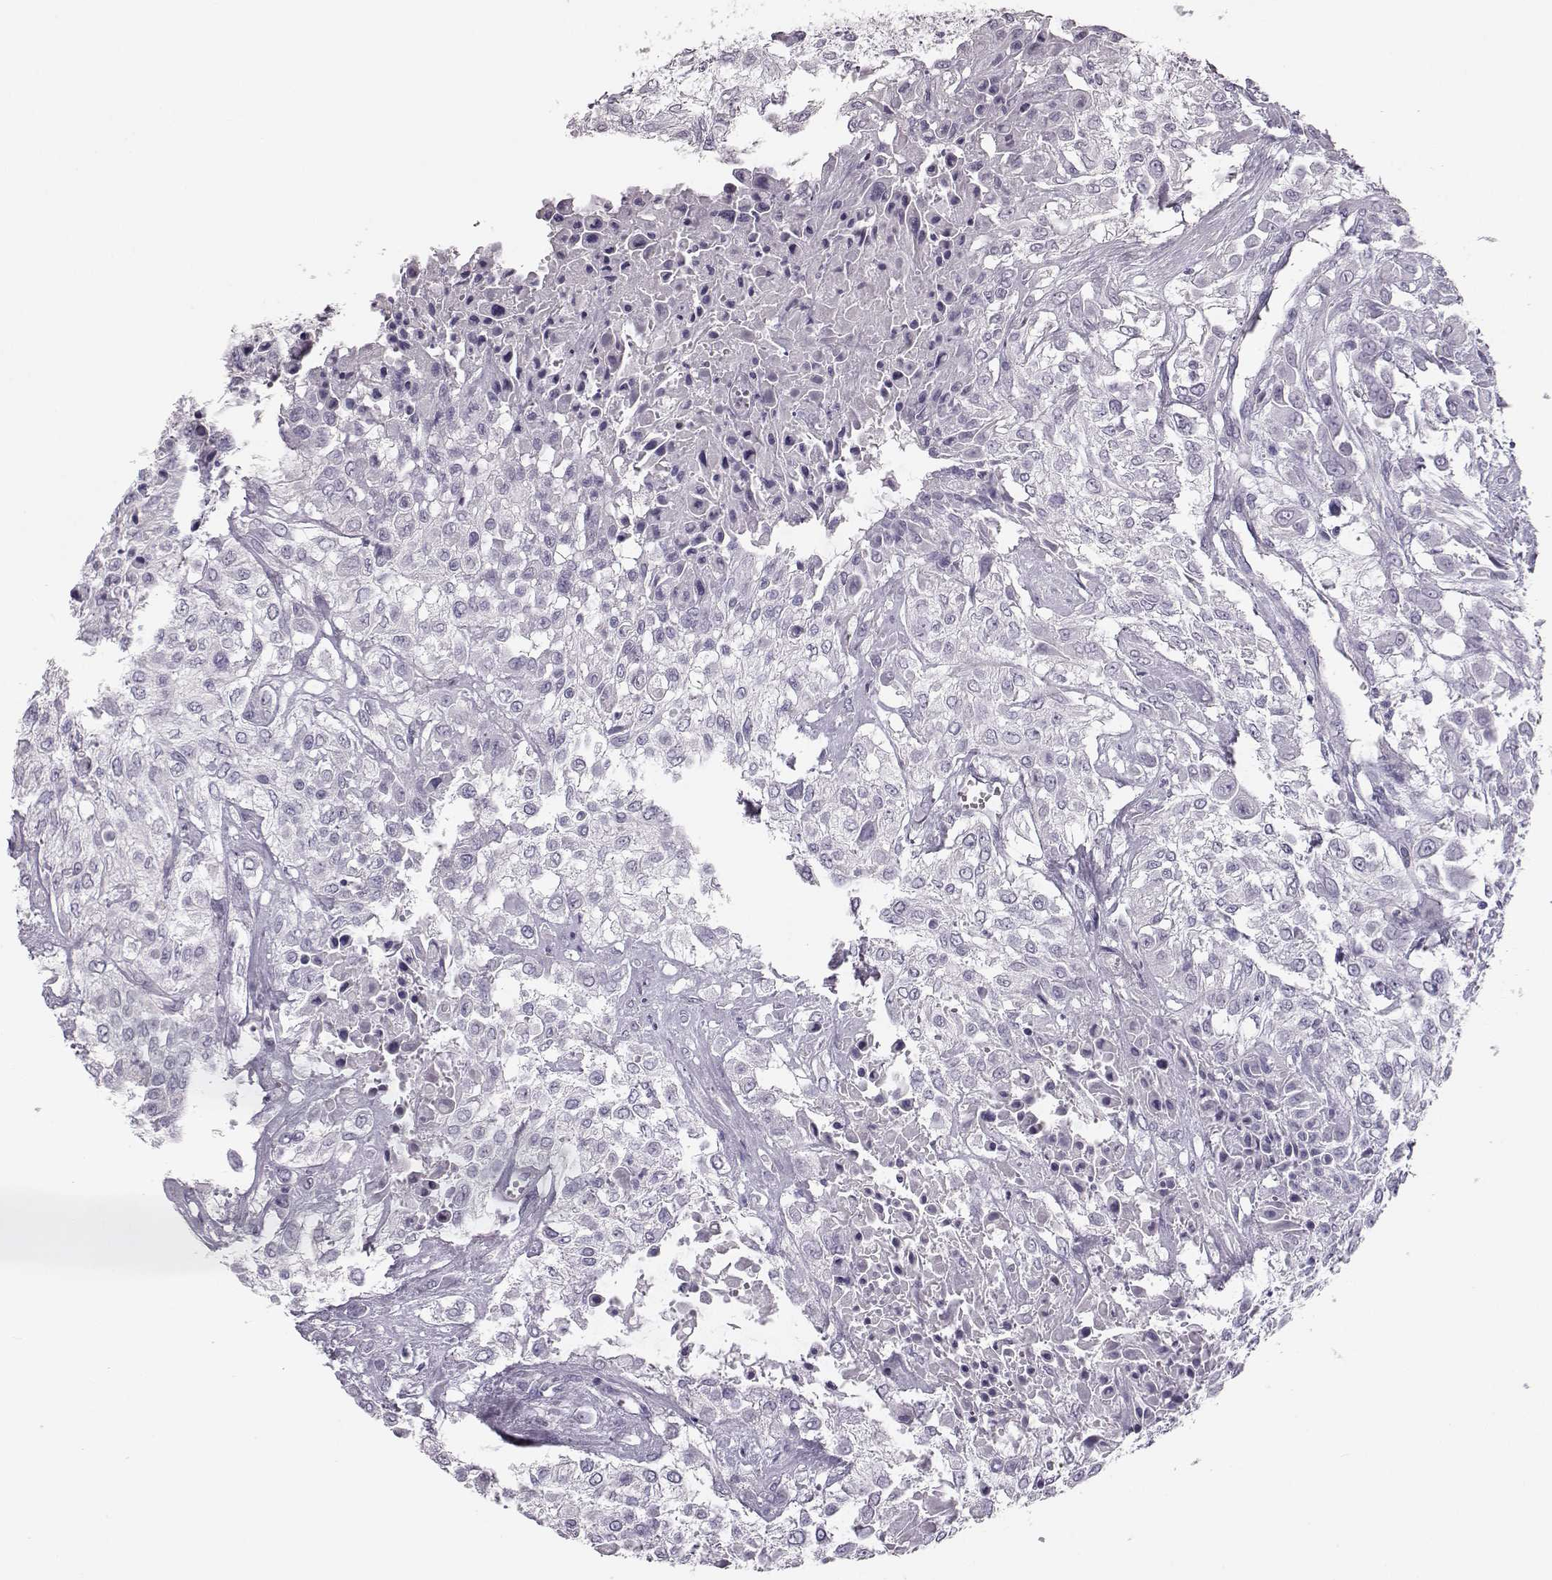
{"staining": {"intensity": "negative", "quantity": "none", "location": "none"}, "tissue": "urothelial cancer", "cell_type": "Tumor cells", "image_type": "cancer", "snomed": [{"axis": "morphology", "description": "Urothelial carcinoma, High grade"}, {"axis": "topography", "description": "Urinary bladder"}], "caption": "An image of human high-grade urothelial carcinoma is negative for staining in tumor cells.", "gene": "BFSP2", "patient": {"sex": "male", "age": 57}}